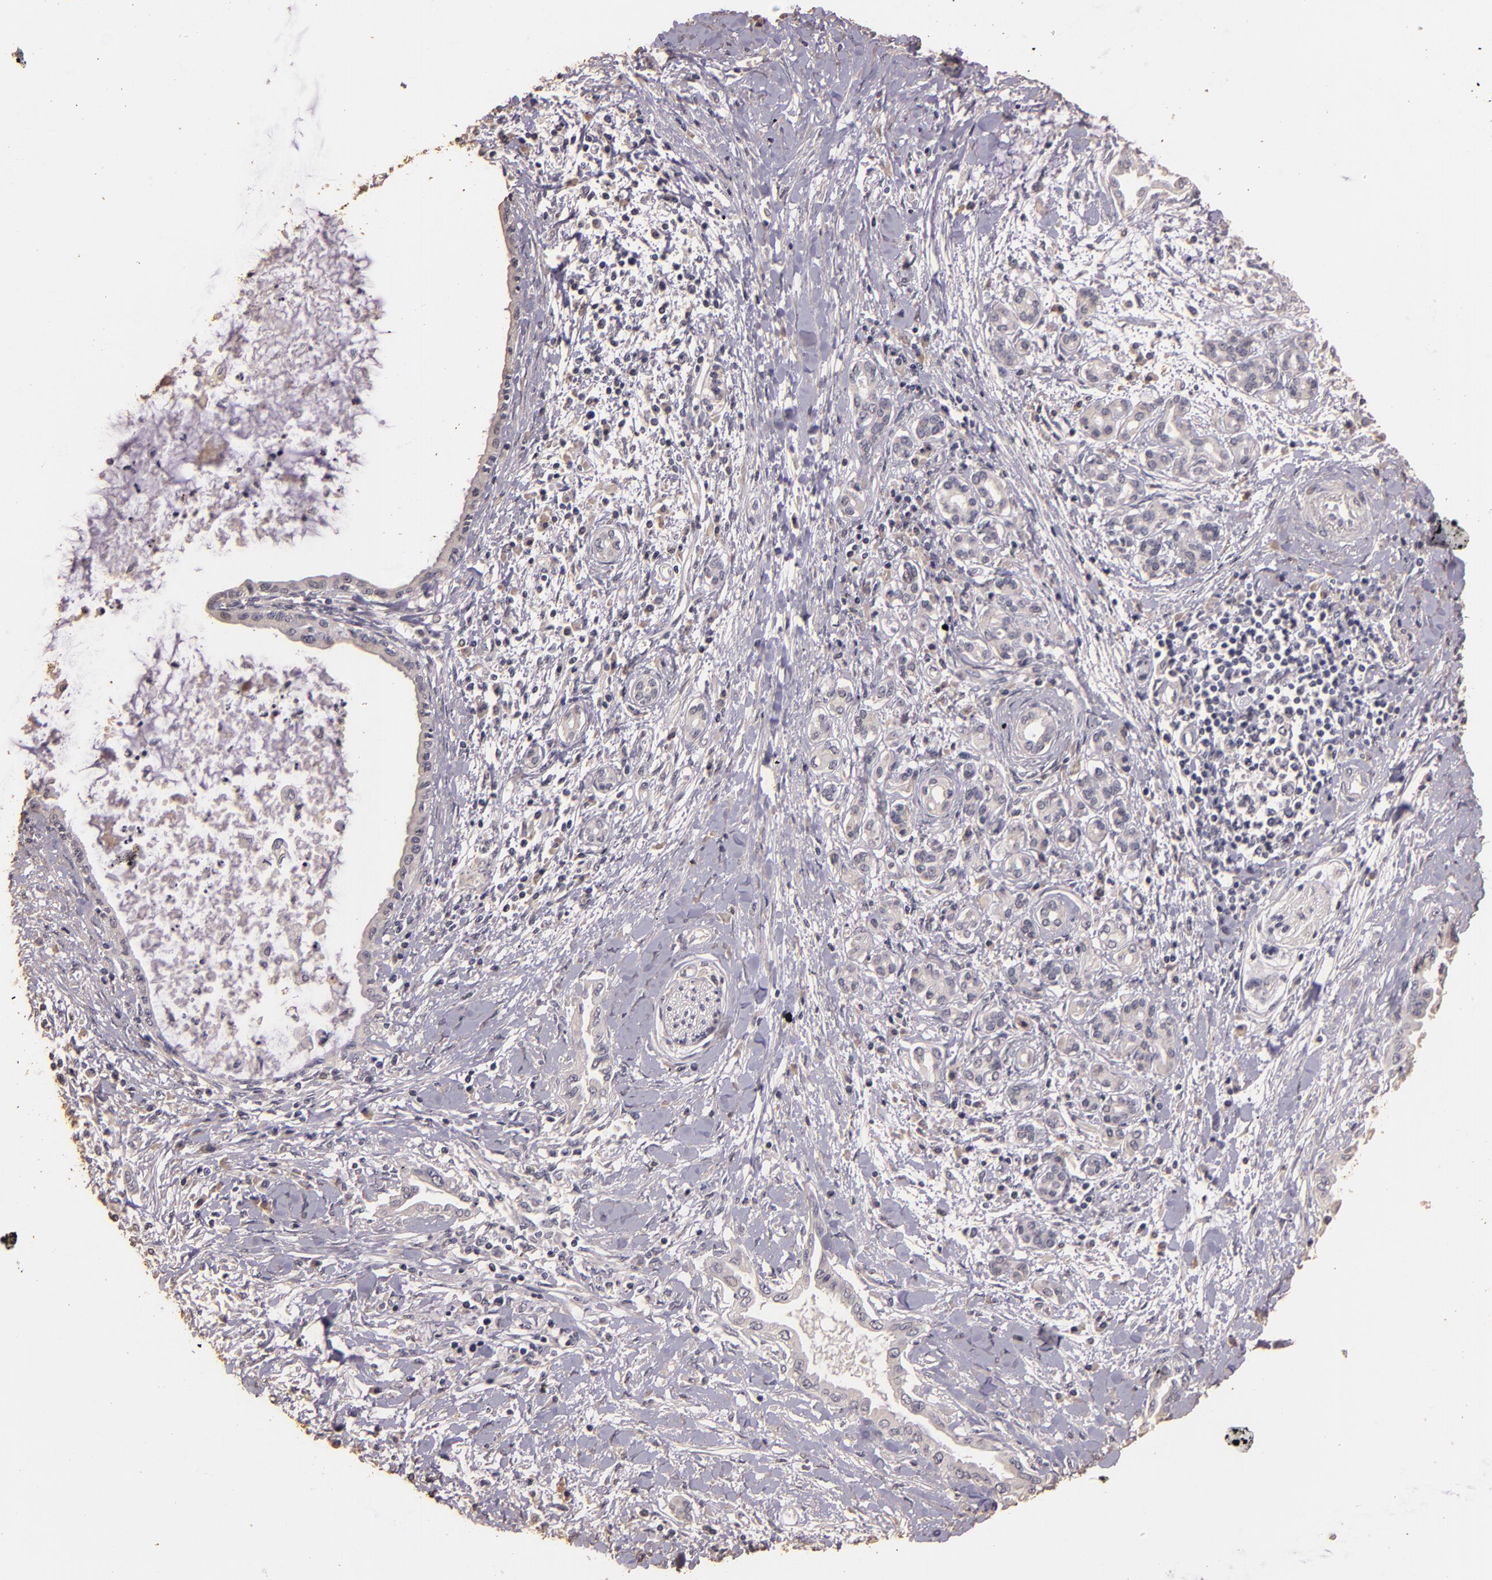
{"staining": {"intensity": "negative", "quantity": "none", "location": "none"}, "tissue": "pancreatic cancer", "cell_type": "Tumor cells", "image_type": "cancer", "snomed": [{"axis": "morphology", "description": "Adenocarcinoma, NOS"}, {"axis": "topography", "description": "Pancreas"}], "caption": "Immunohistochemistry (IHC) of human pancreatic adenocarcinoma exhibits no positivity in tumor cells.", "gene": "BCL2L13", "patient": {"sex": "female", "age": 64}}